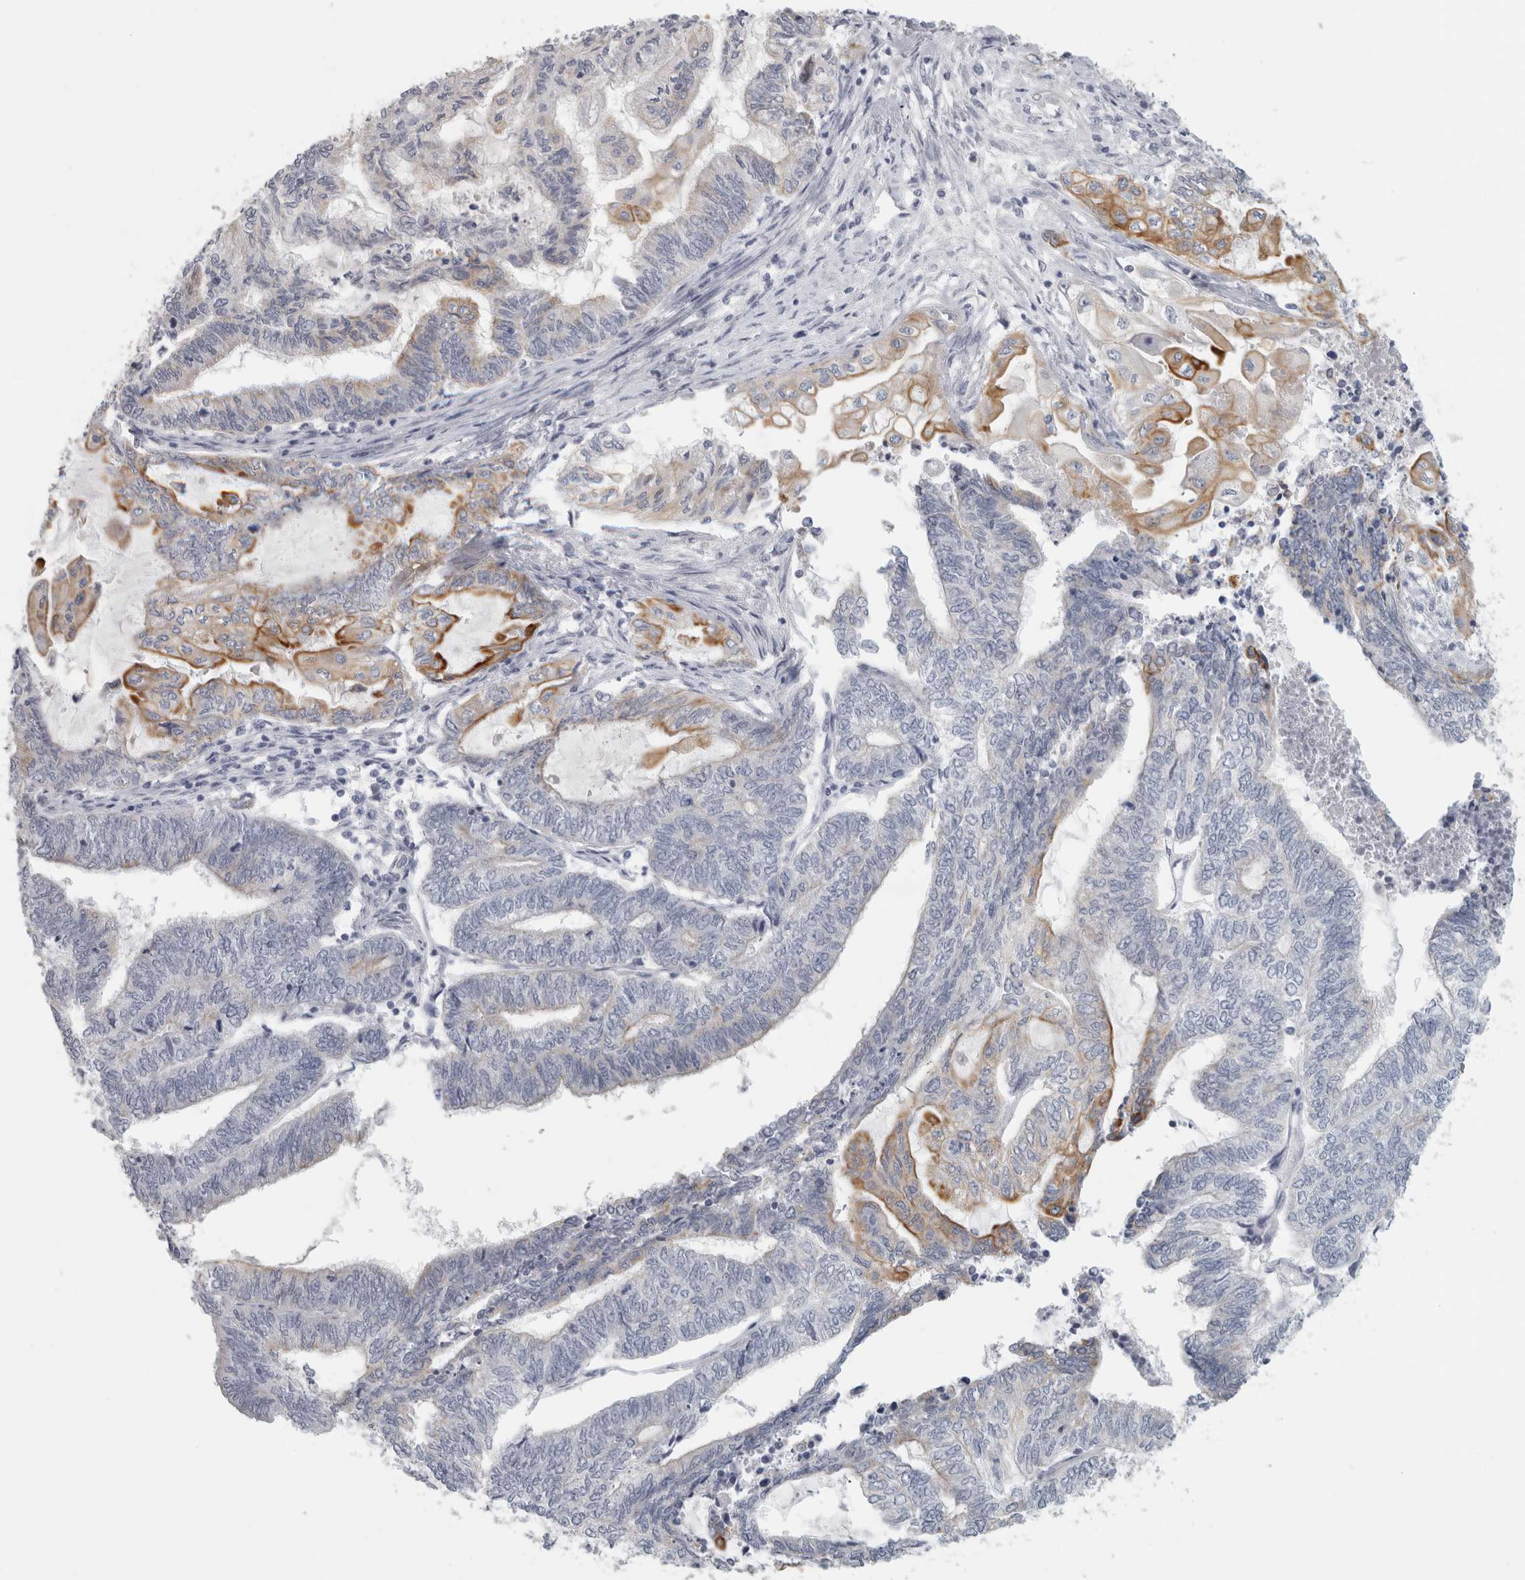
{"staining": {"intensity": "moderate", "quantity": "<25%", "location": "cytoplasmic/membranous"}, "tissue": "endometrial cancer", "cell_type": "Tumor cells", "image_type": "cancer", "snomed": [{"axis": "morphology", "description": "Adenocarcinoma, NOS"}, {"axis": "topography", "description": "Uterus"}, {"axis": "topography", "description": "Endometrium"}], "caption": "Endometrial adenocarcinoma tissue shows moderate cytoplasmic/membranous expression in about <25% of tumor cells, visualized by immunohistochemistry.", "gene": "SLC28A3", "patient": {"sex": "female", "age": 70}}